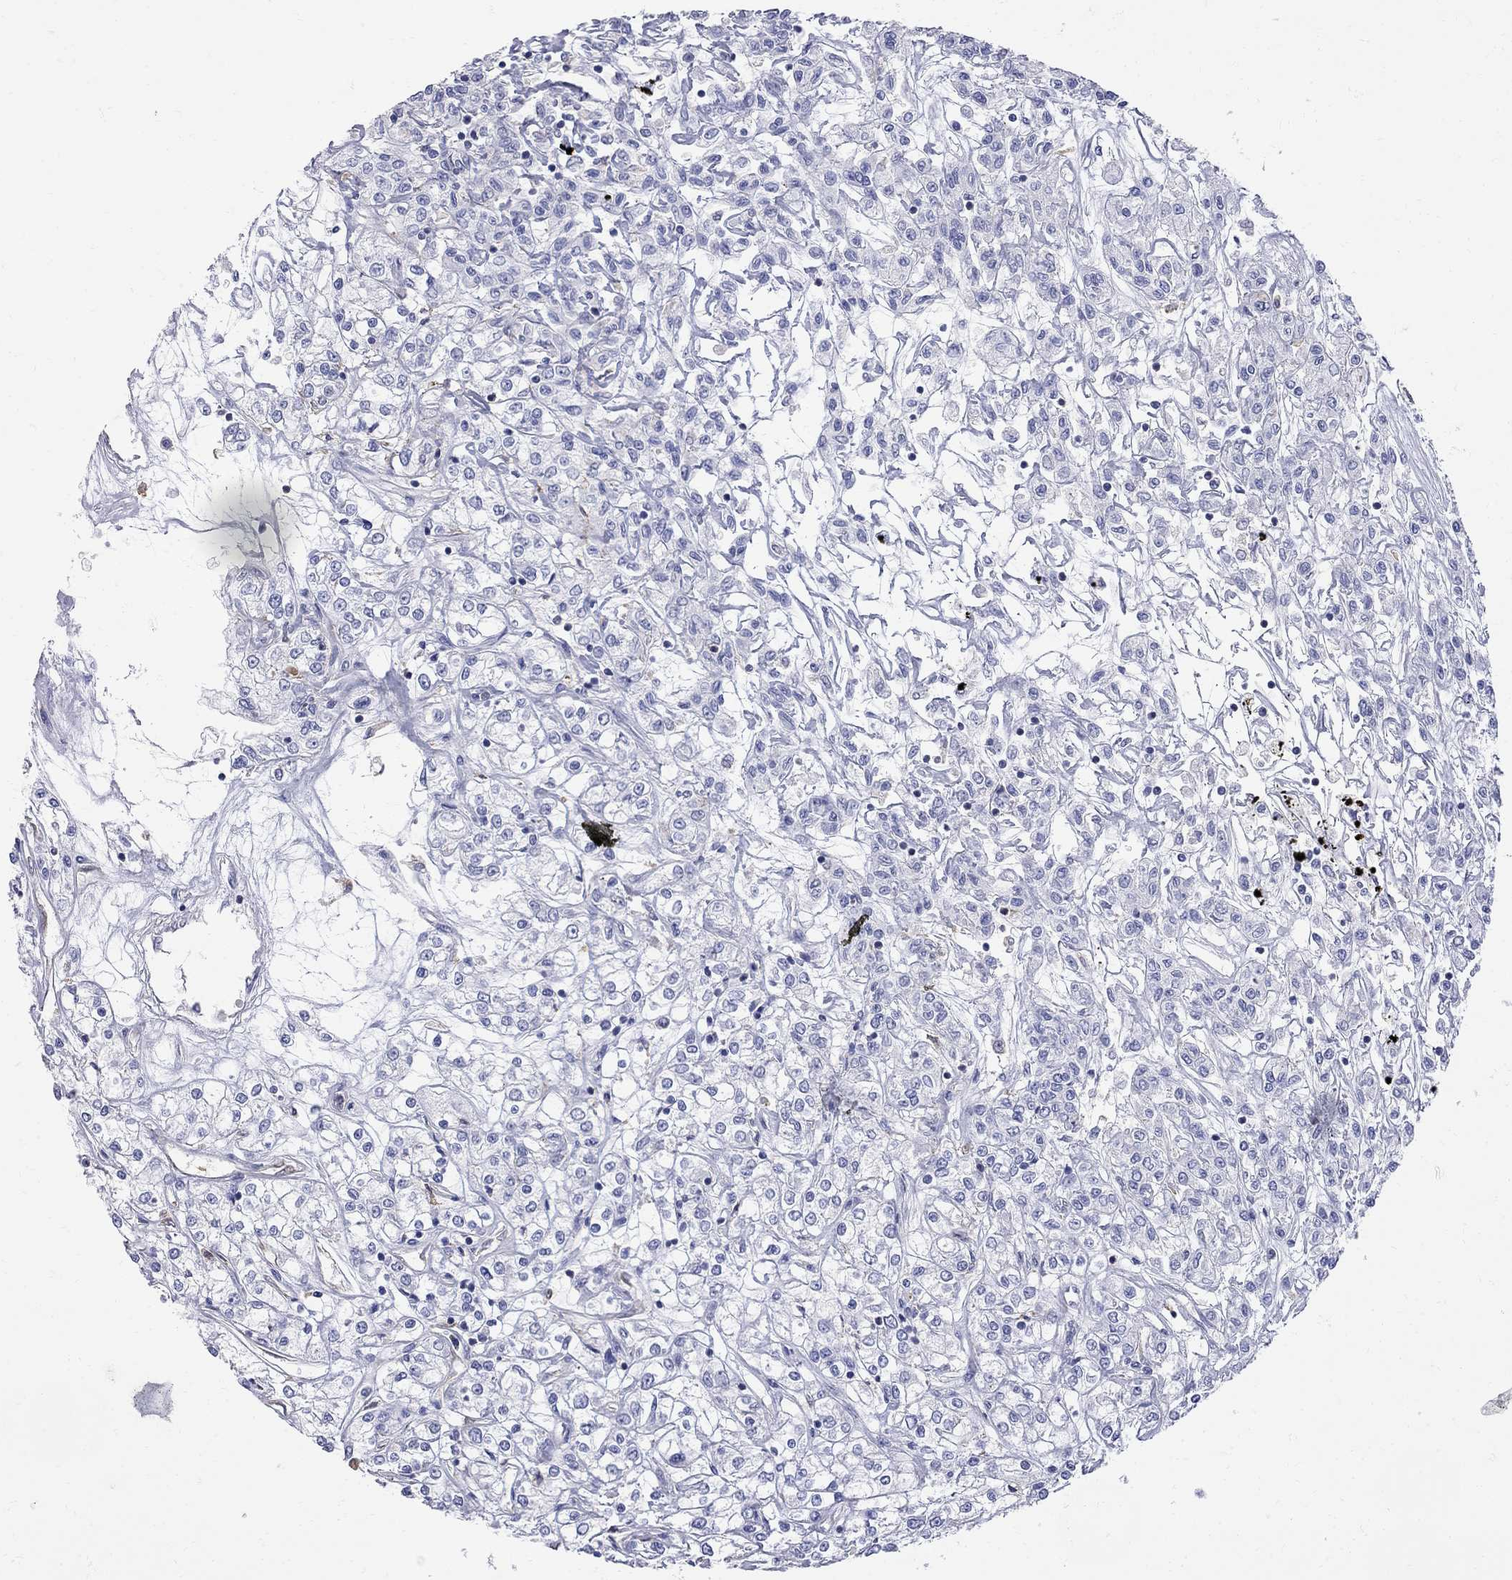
{"staining": {"intensity": "negative", "quantity": "none", "location": "none"}, "tissue": "renal cancer", "cell_type": "Tumor cells", "image_type": "cancer", "snomed": [{"axis": "morphology", "description": "Adenocarcinoma, NOS"}, {"axis": "topography", "description": "Kidney"}], "caption": "This is a micrograph of immunohistochemistry staining of adenocarcinoma (renal), which shows no positivity in tumor cells.", "gene": "ABI3", "patient": {"sex": "female", "age": 59}}